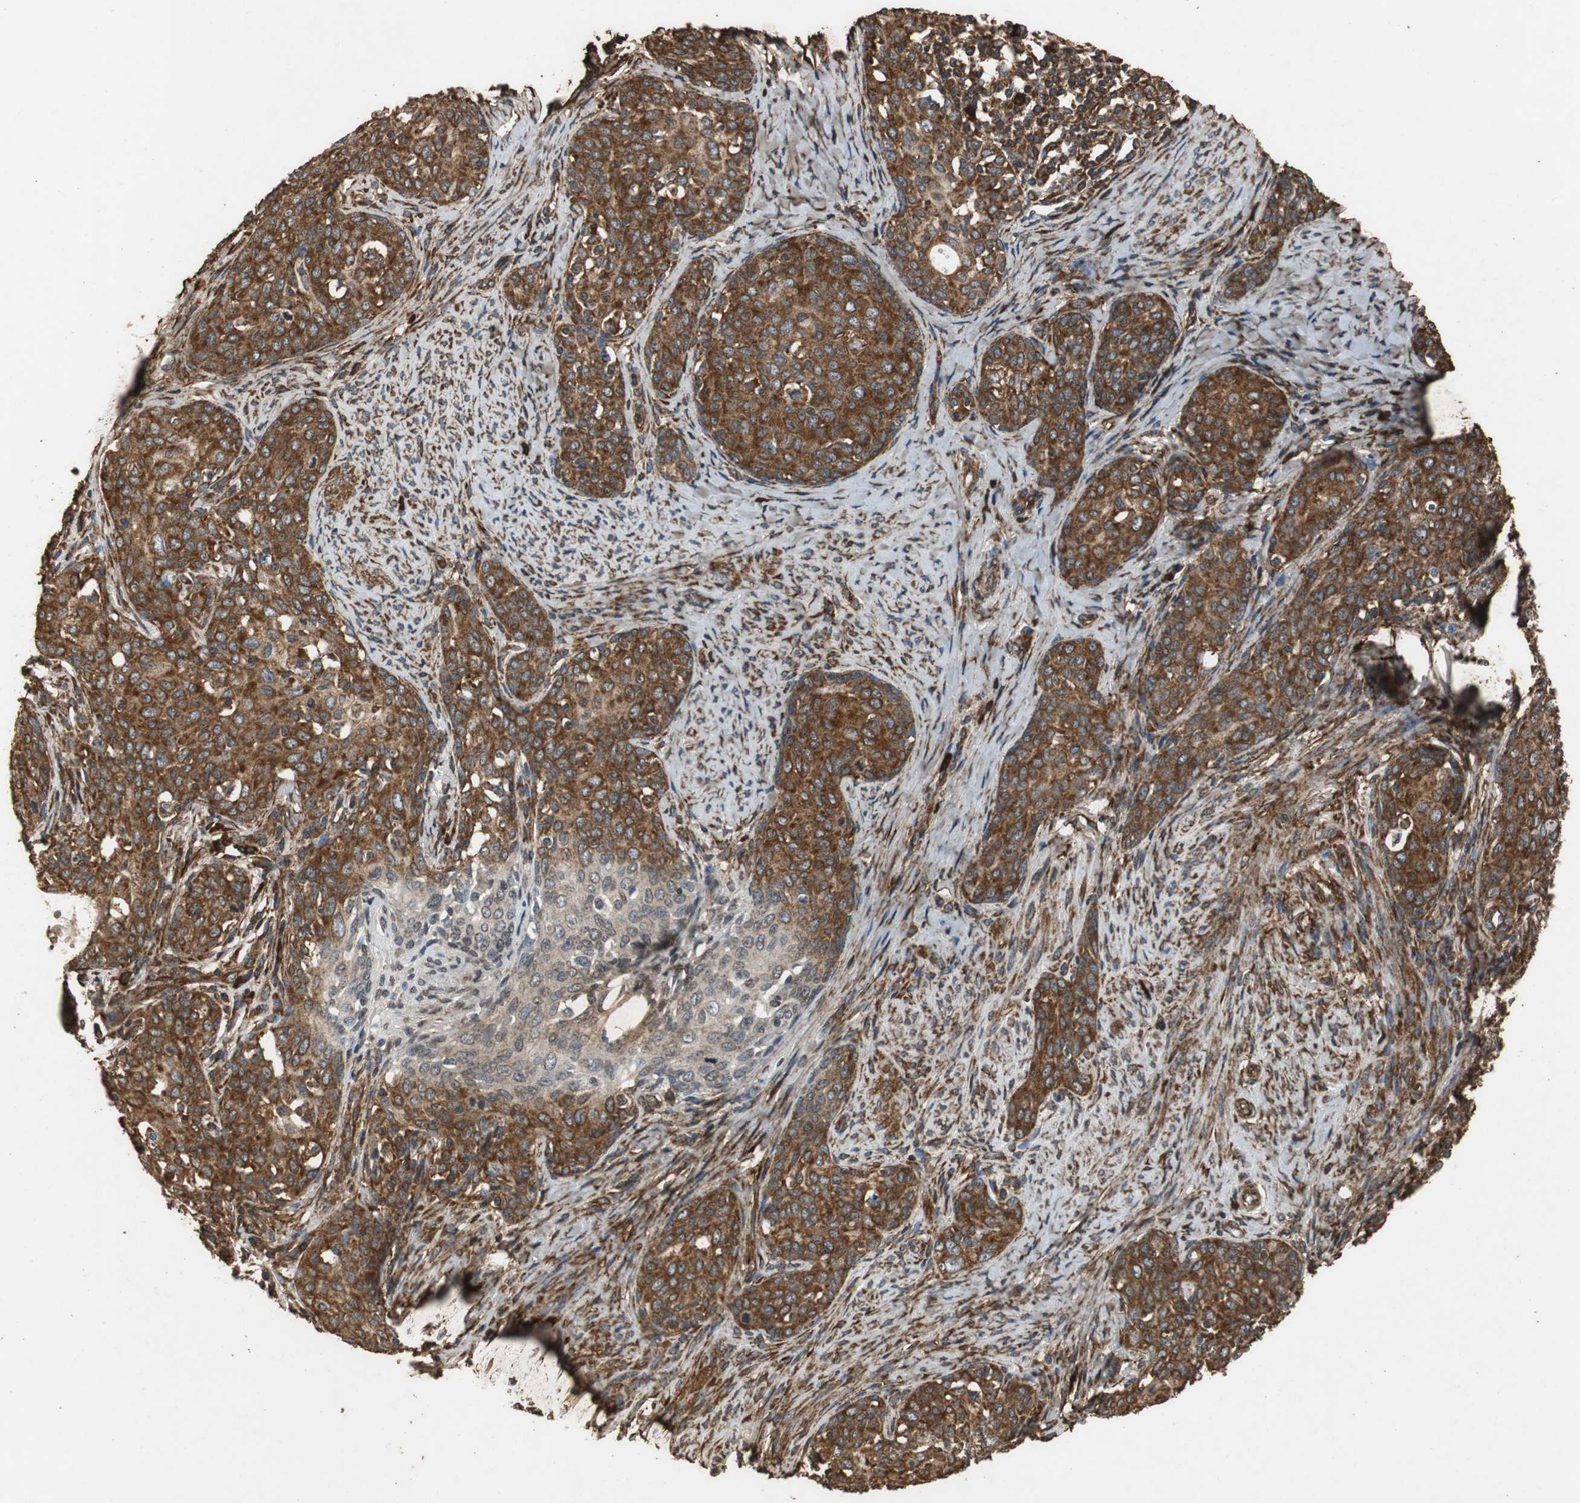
{"staining": {"intensity": "strong", "quantity": ">75%", "location": "cytoplasmic/membranous"}, "tissue": "cervical cancer", "cell_type": "Tumor cells", "image_type": "cancer", "snomed": [{"axis": "morphology", "description": "Squamous cell carcinoma, NOS"}, {"axis": "morphology", "description": "Adenocarcinoma, NOS"}, {"axis": "topography", "description": "Cervix"}], "caption": "IHC image of neoplastic tissue: adenocarcinoma (cervical) stained using immunohistochemistry (IHC) reveals high levels of strong protein expression localized specifically in the cytoplasmic/membranous of tumor cells, appearing as a cytoplasmic/membranous brown color.", "gene": "NAA10", "patient": {"sex": "female", "age": 52}}